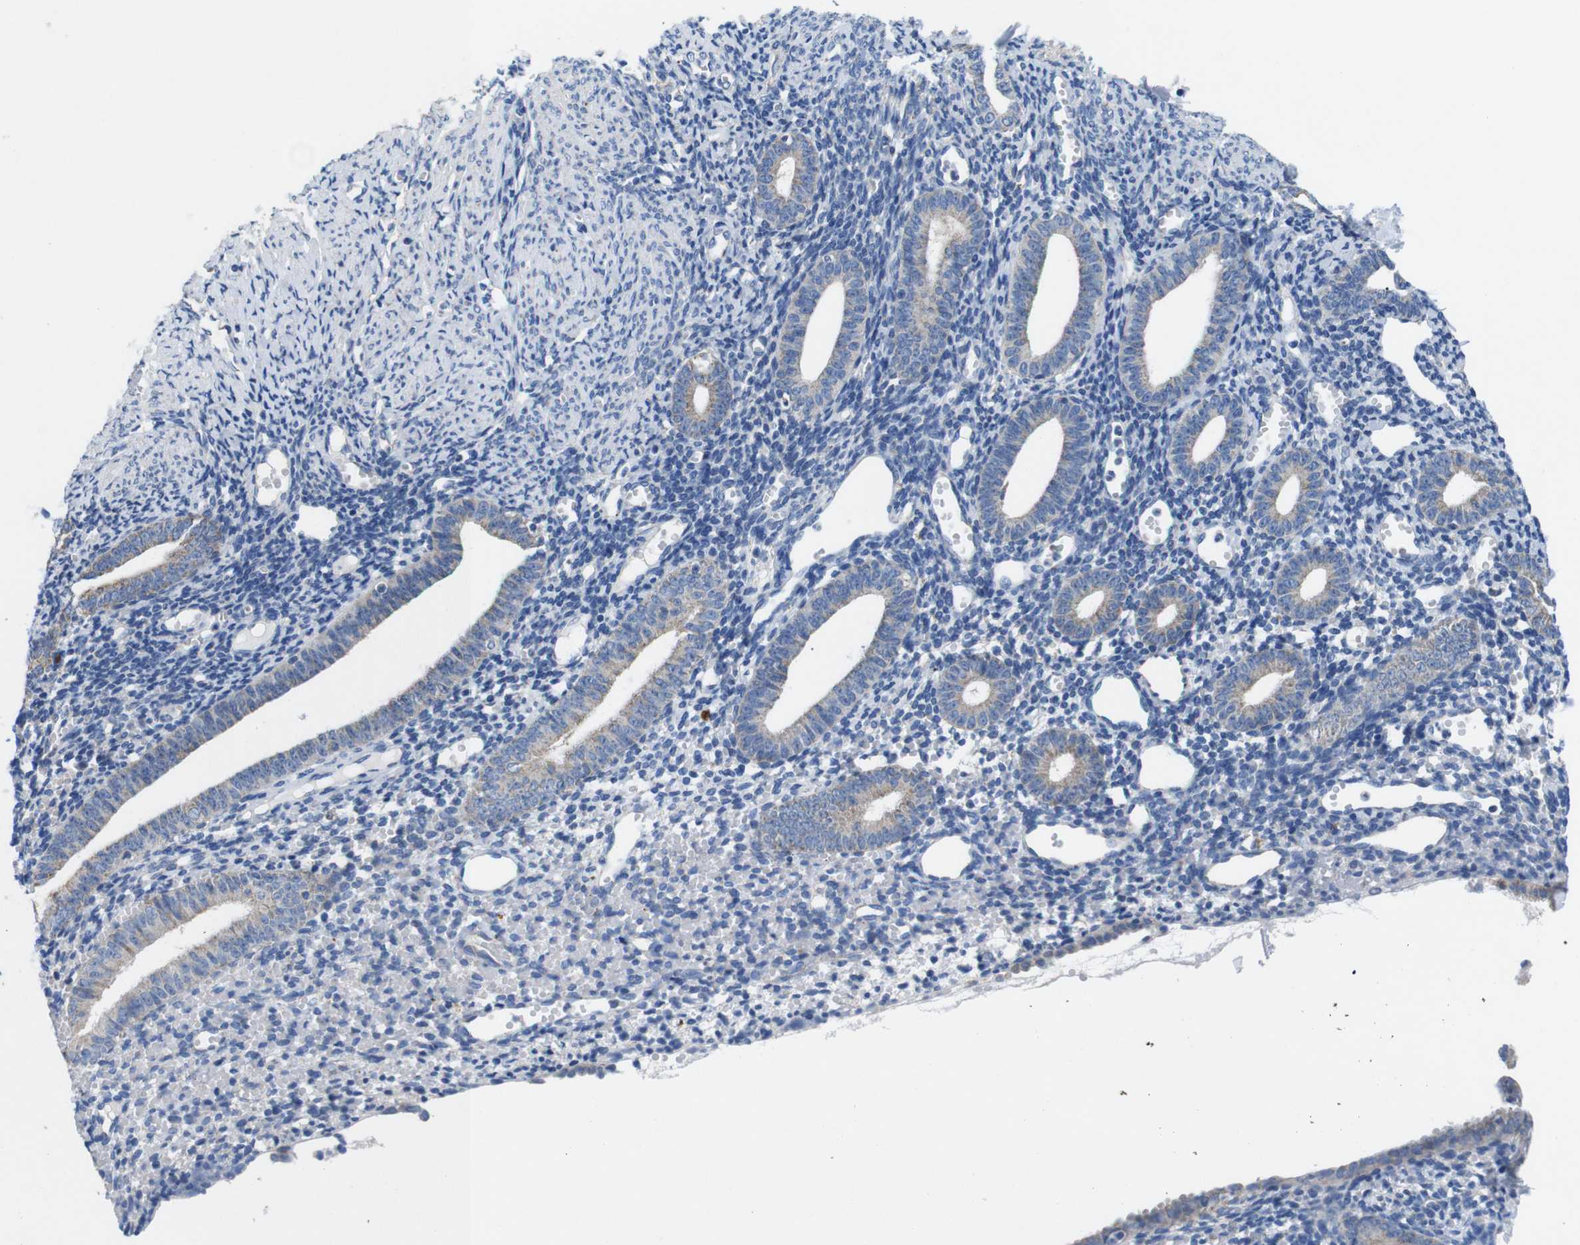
{"staining": {"intensity": "negative", "quantity": "none", "location": "none"}, "tissue": "endometrium", "cell_type": "Cells in endometrial stroma", "image_type": "normal", "snomed": [{"axis": "morphology", "description": "Normal tissue, NOS"}, {"axis": "topography", "description": "Endometrium"}], "caption": "Image shows no protein positivity in cells in endometrial stroma of unremarkable endometrium. (Stains: DAB (3,3'-diaminobenzidine) immunohistochemistry (IHC) with hematoxylin counter stain, Microscopy: brightfield microscopy at high magnification).", "gene": "F2RL1", "patient": {"sex": "female", "age": 50}}